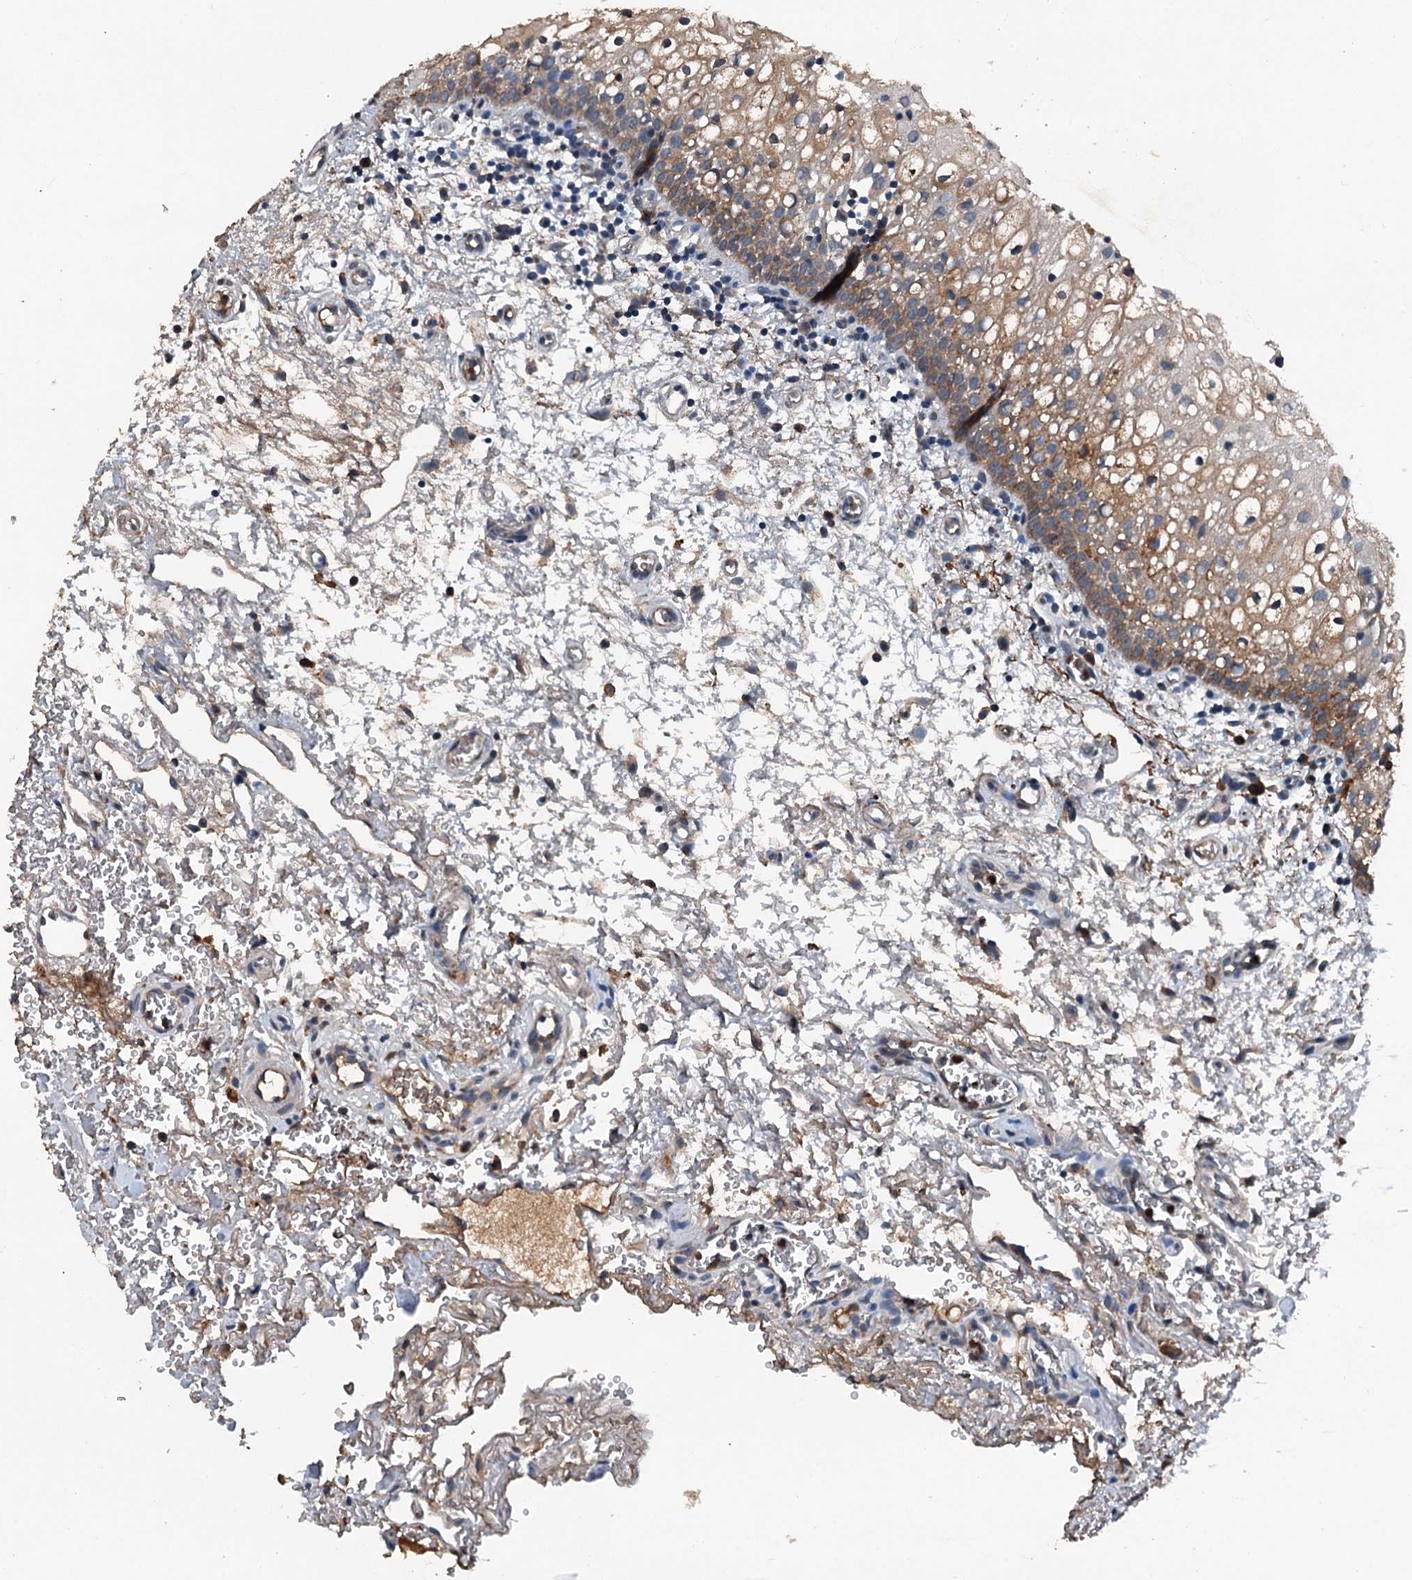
{"staining": {"intensity": "moderate", "quantity": "25%-75%", "location": "cytoplasmic/membranous"}, "tissue": "oral mucosa", "cell_type": "Squamous epithelial cells", "image_type": "normal", "snomed": [{"axis": "morphology", "description": "Normal tissue, NOS"}, {"axis": "morphology", "description": "Squamous cell carcinoma, NOS"}, {"axis": "topography", "description": "Oral tissue"}, {"axis": "topography", "description": "Head-Neck"}], "caption": "The image demonstrates a brown stain indicating the presence of a protein in the cytoplasmic/membranous of squamous epithelial cells in oral mucosa.", "gene": "PDSS1", "patient": {"sex": "male", "age": 68}}